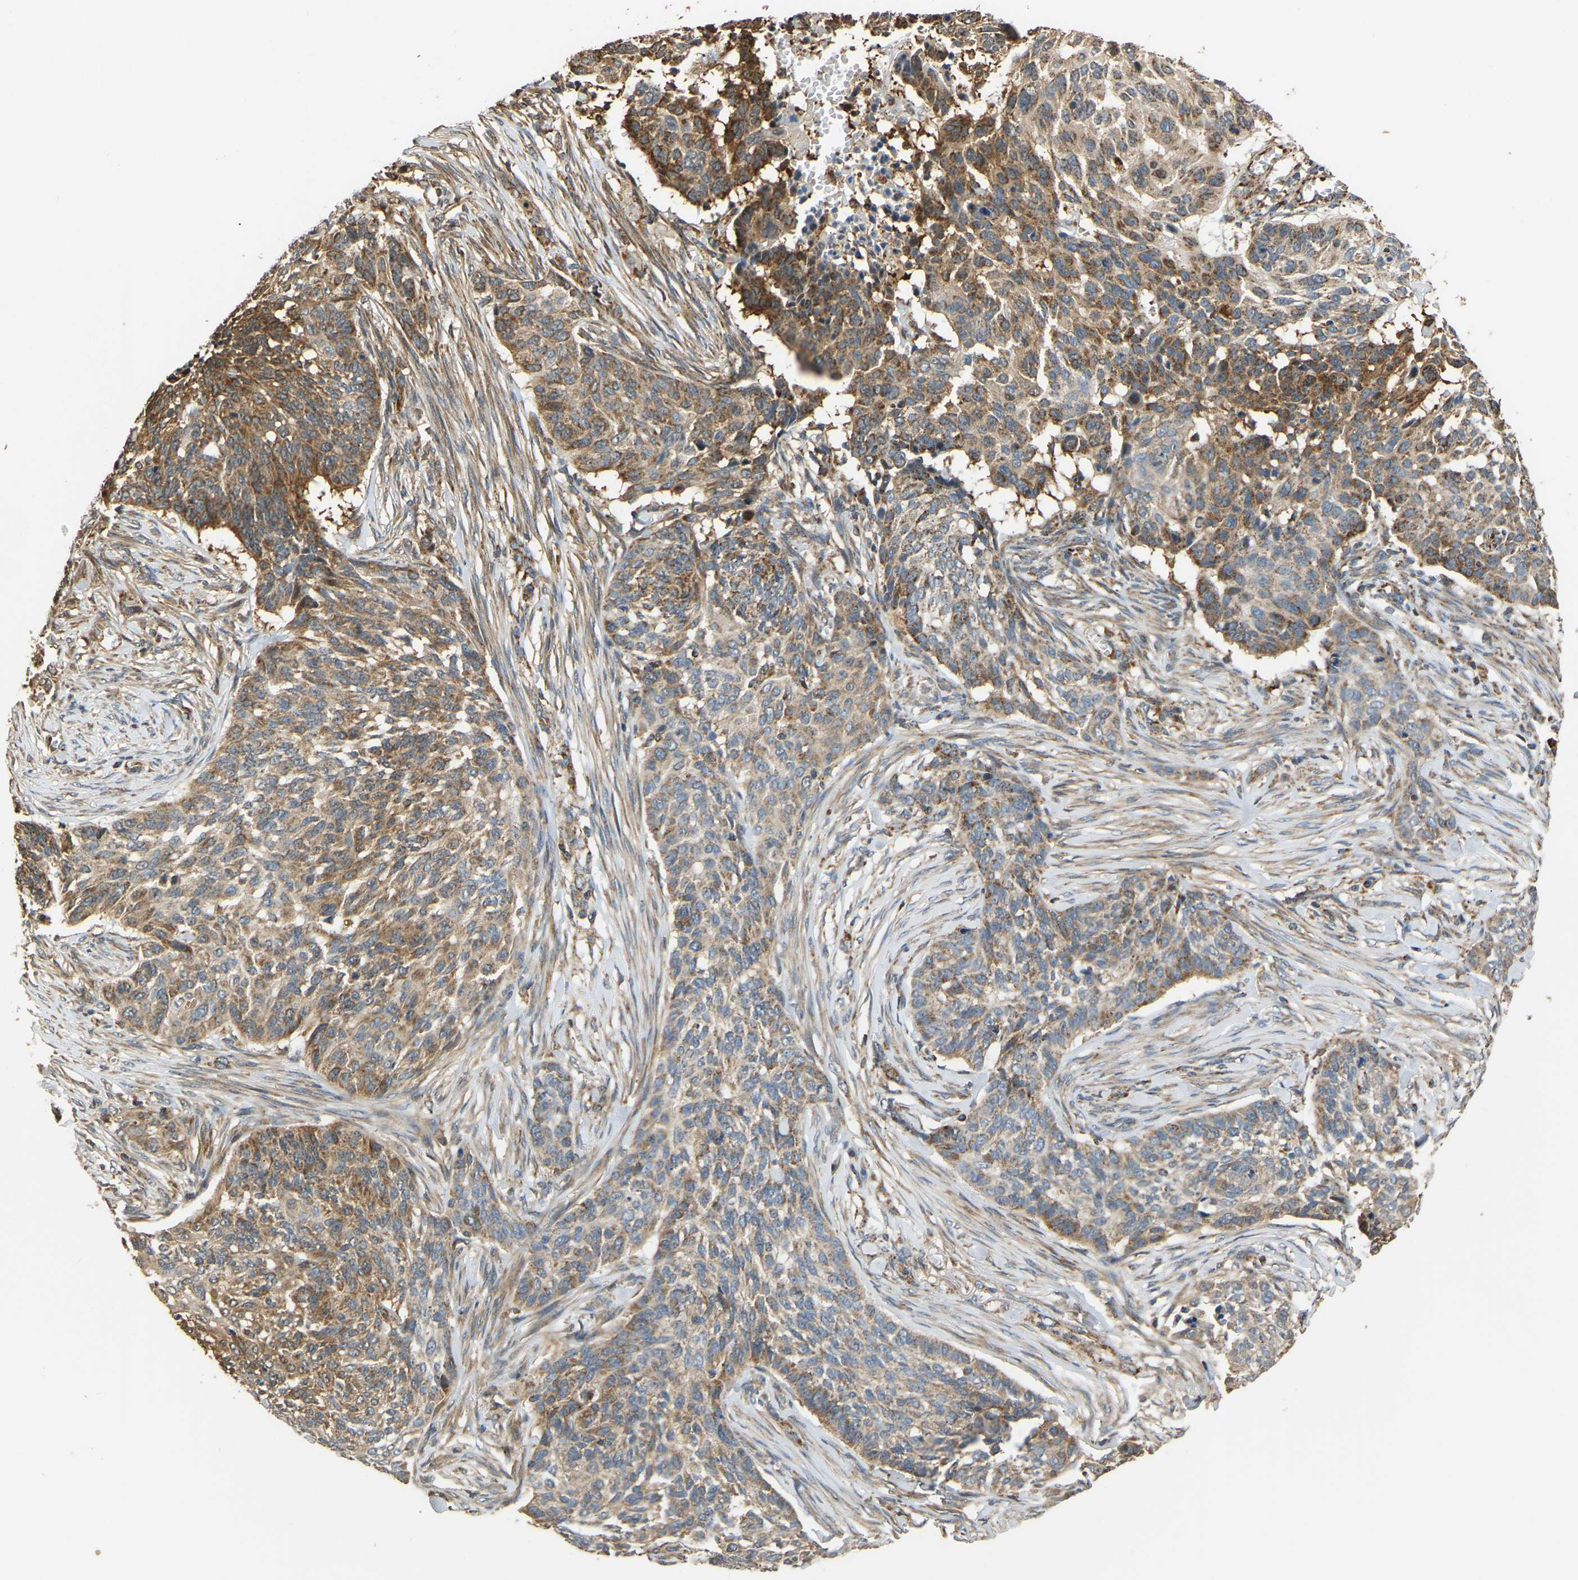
{"staining": {"intensity": "moderate", "quantity": "25%-75%", "location": "cytoplasmic/membranous"}, "tissue": "skin cancer", "cell_type": "Tumor cells", "image_type": "cancer", "snomed": [{"axis": "morphology", "description": "Basal cell carcinoma"}, {"axis": "topography", "description": "Skin"}], "caption": "Moderate cytoplasmic/membranous staining is appreciated in about 25%-75% of tumor cells in skin cancer (basal cell carcinoma).", "gene": "TUFM", "patient": {"sex": "male", "age": 85}}